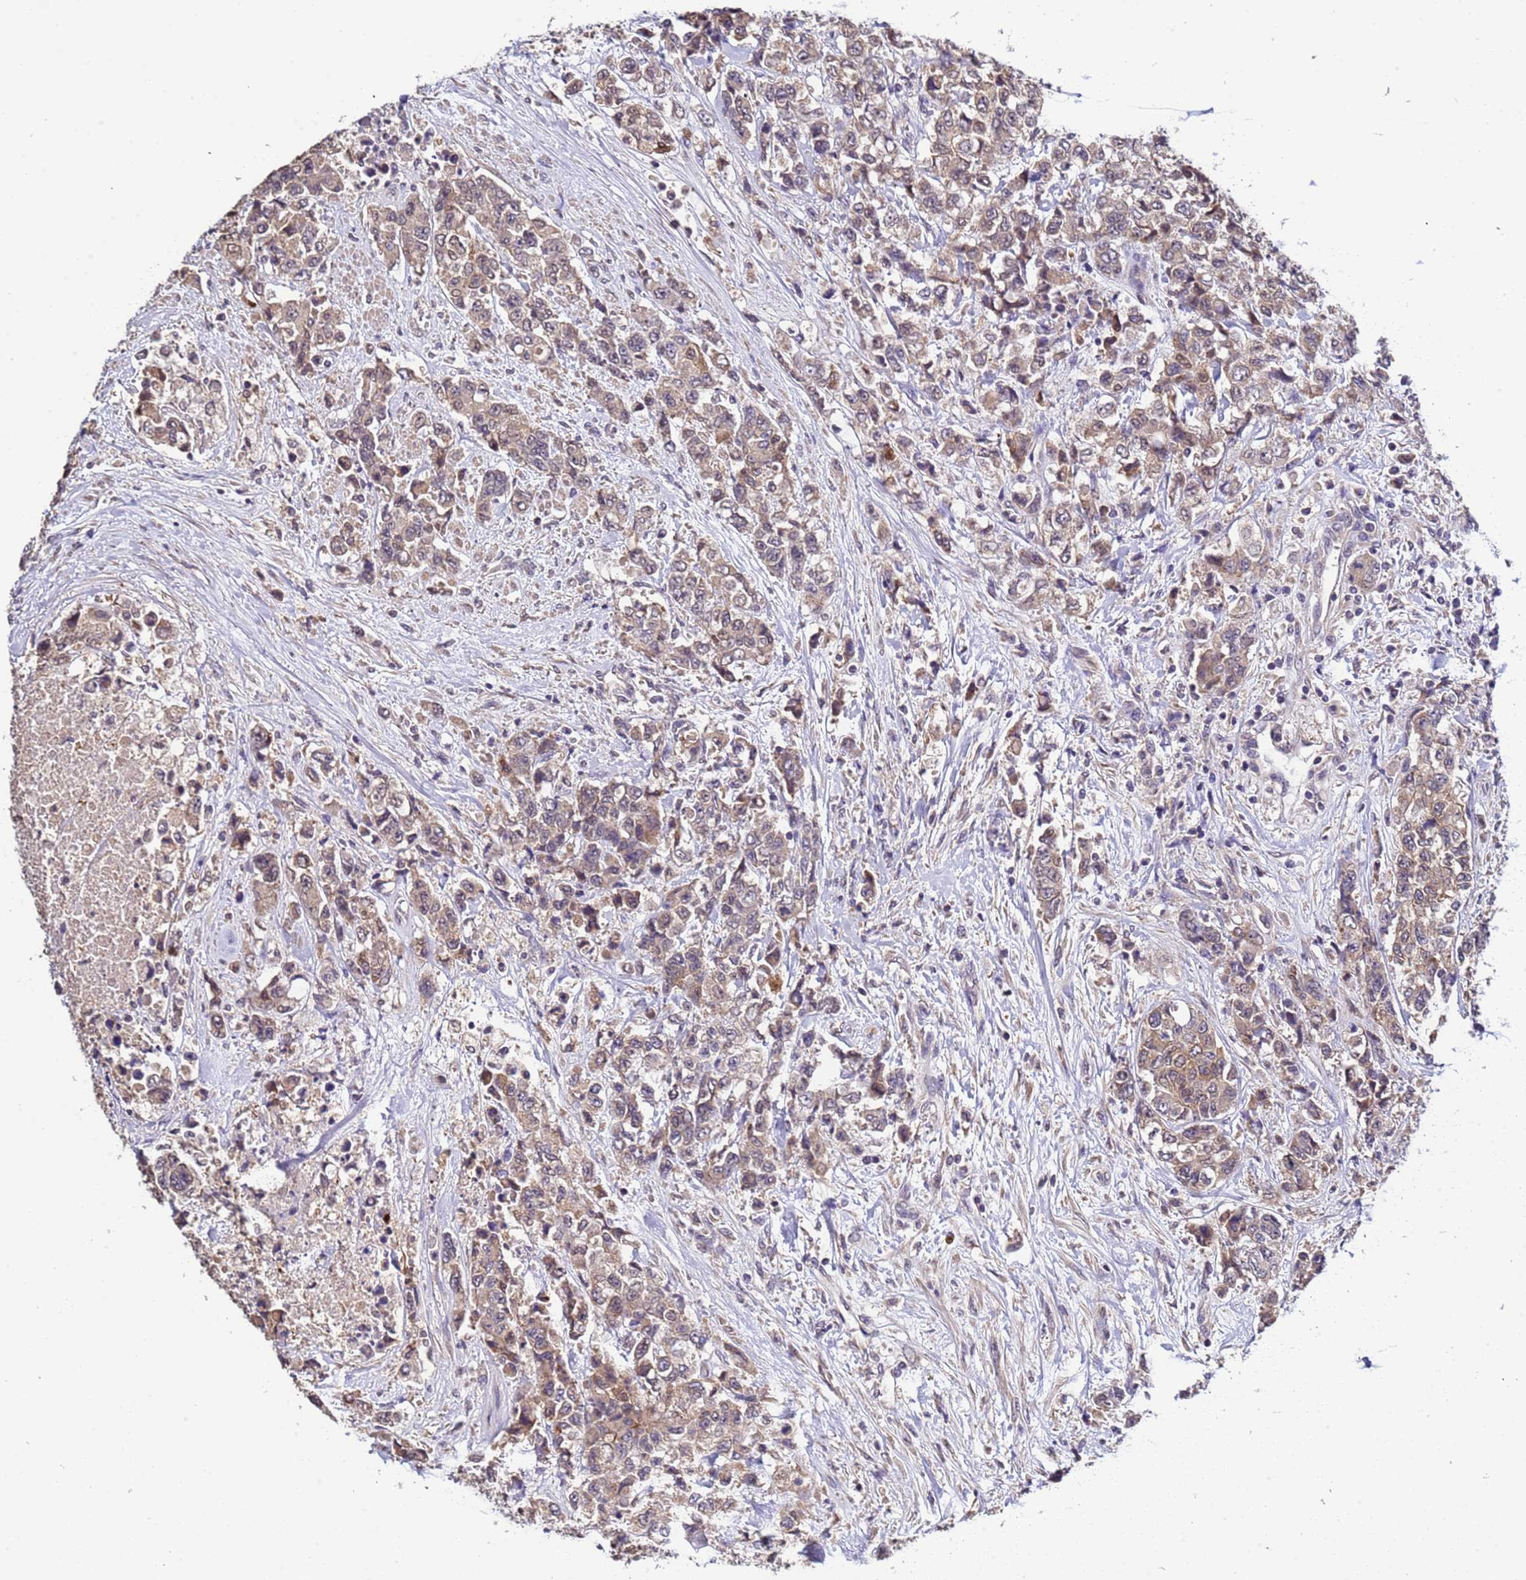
{"staining": {"intensity": "weak", "quantity": ">75%", "location": "cytoplasmic/membranous"}, "tissue": "urothelial cancer", "cell_type": "Tumor cells", "image_type": "cancer", "snomed": [{"axis": "morphology", "description": "Urothelial carcinoma, High grade"}, {"axis": "topography", "description": "Urinary bladder"}], "caption": "A low amount of weak cytoplasmic/membranous positivity is present in approximately >75% of tumor cells in urothelial cancer tissue.", "gene": "ELMOD2", "patient": {"sex": "female", "age": 78}}